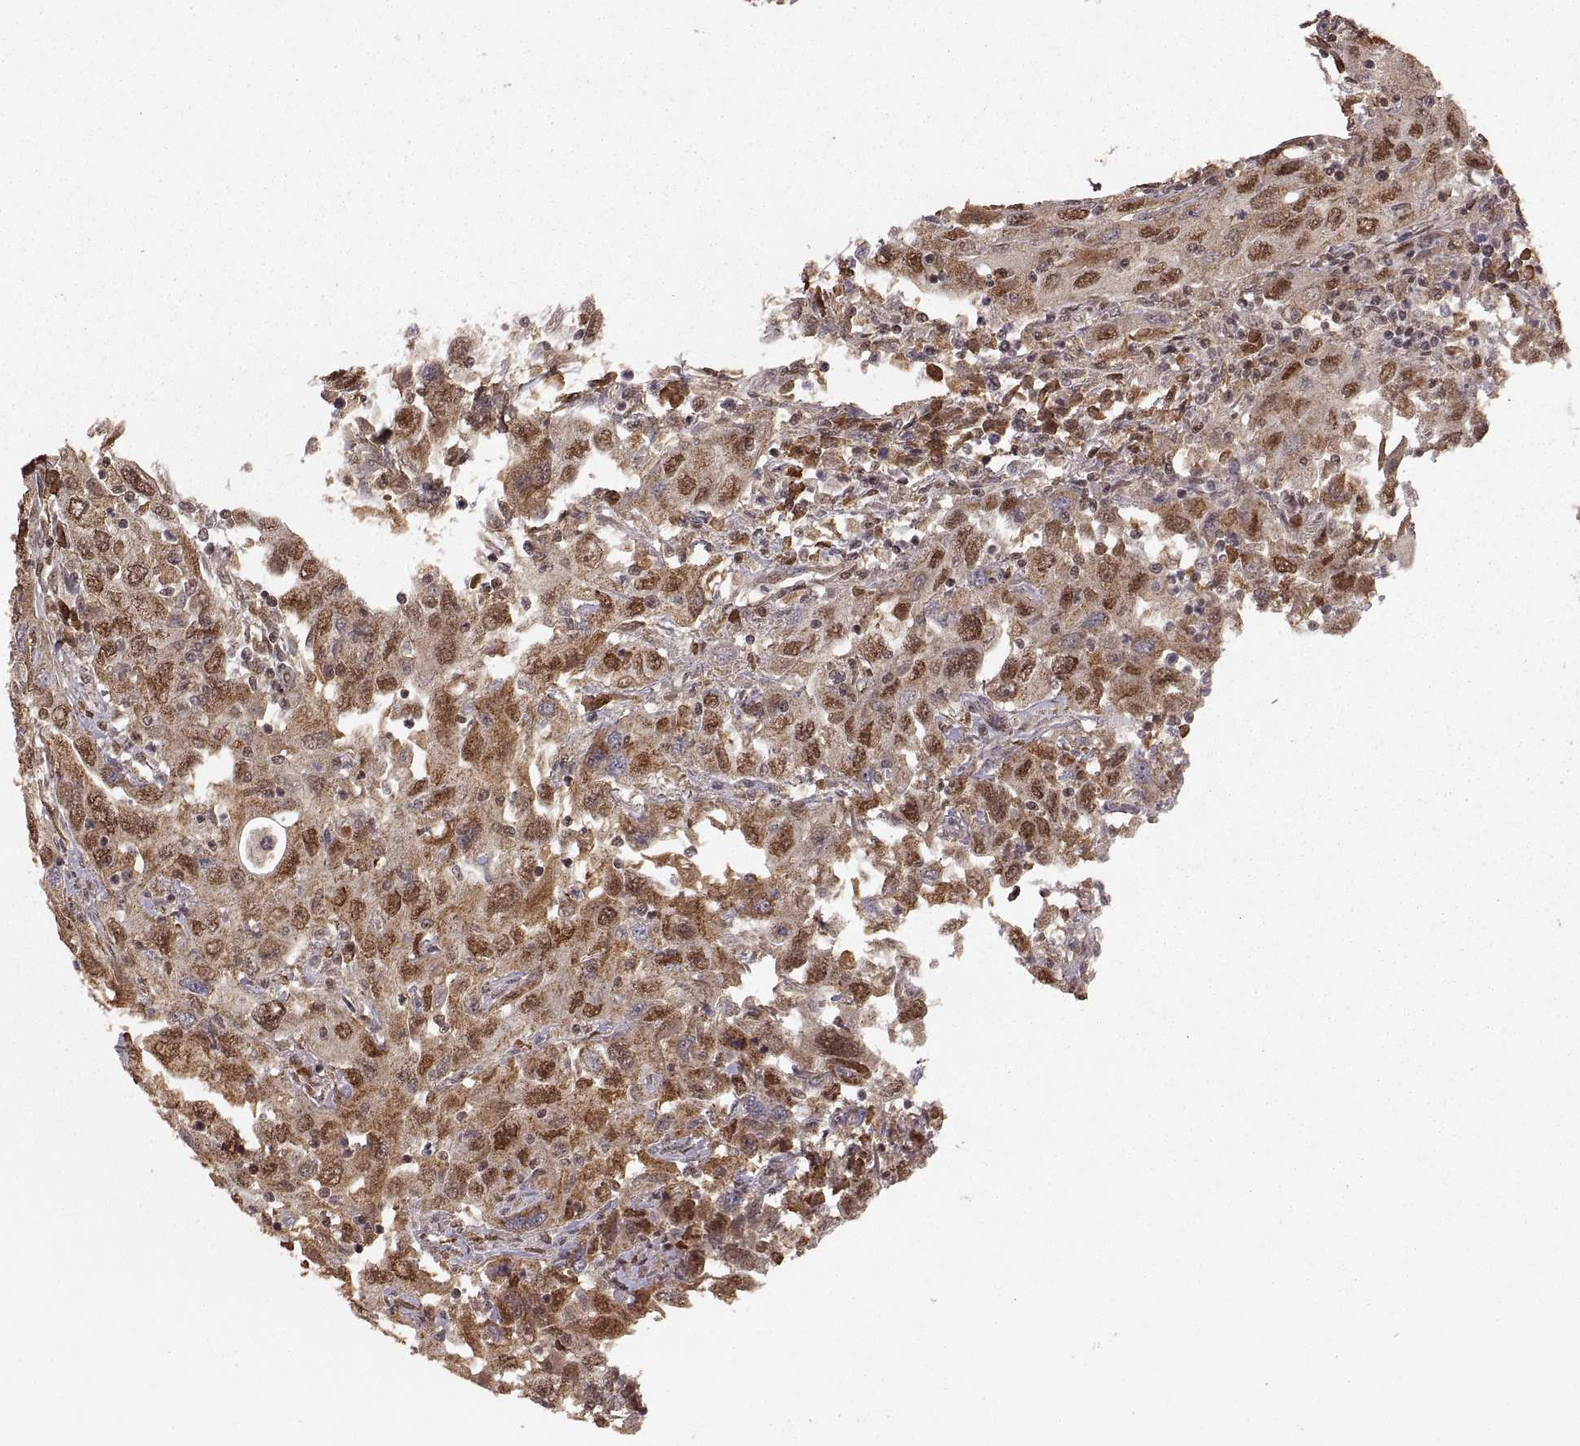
{"staining": {"intensity": "moderate", "quantity": ">75%", "location": "cytoplasmic/membranous,nuclear"}, "tissue": "urothelial cancer", "cell_type": "Tumor cells", "image_type": "cancer", "snomed": [{"axis": "morphology", "description": "Urothelial carcinoma, High grade"}, {"axis": "topography", "description": "Urinary bladder"}], "caption": "An image of human urothelial carcinoma (high-grade) stained for a protein displays moderate cytoplasmic/membranous and nuclear brown staining in tumor cells.", "gene": "RFT1", "patient": {"sex": "male", "age": 76}}